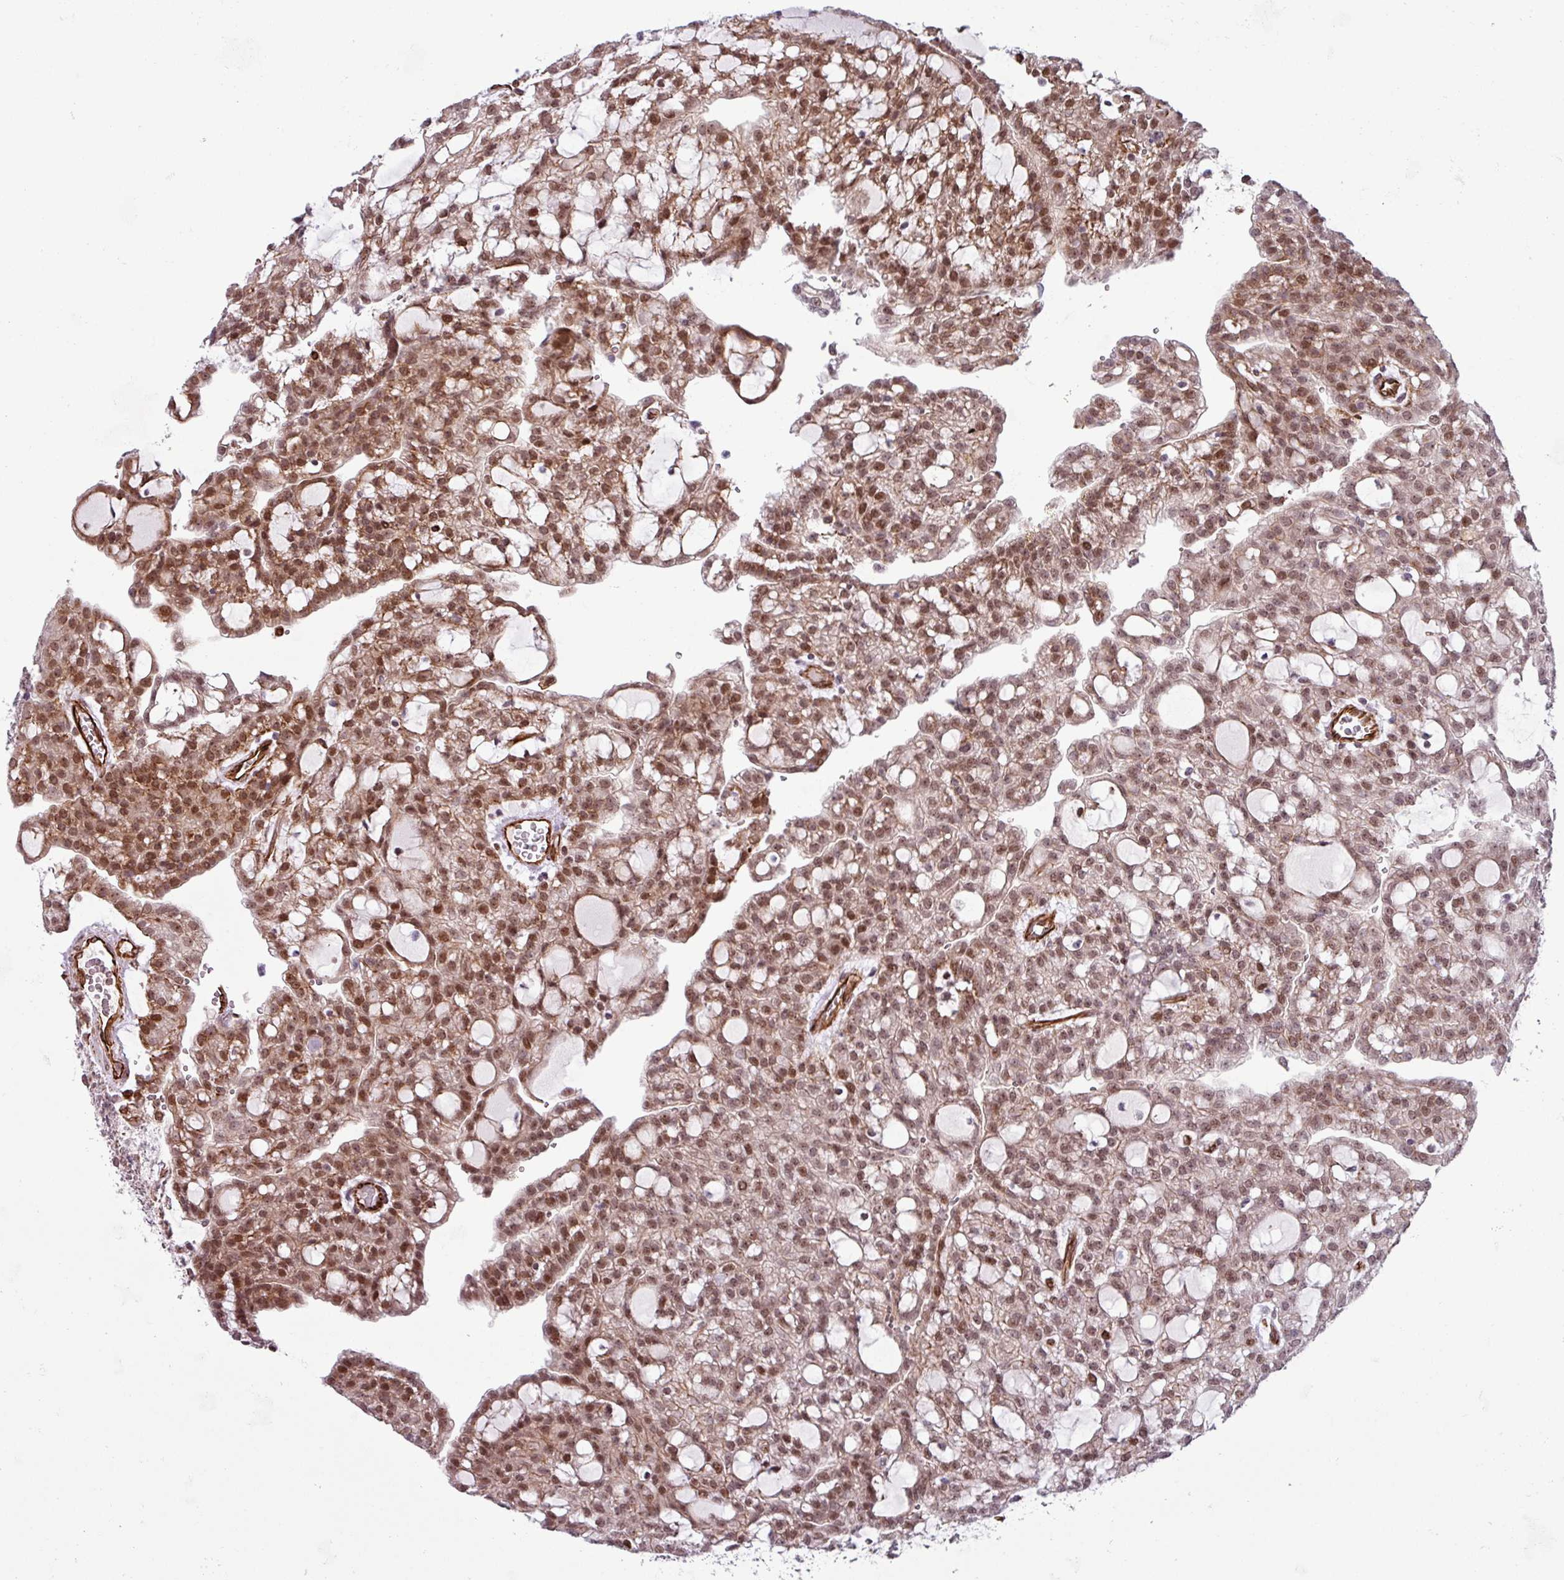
{"staining": {"intensity": "moderate", "quantity": "25%-75%", "location": "nuclear"}, "tissue": "renal cancer", "cell_type": "Tumor cells", "image_type": "cancer", "snomed": [{"axis": "morphology", "description": "Adenocarcinoma, NOS"}, {"axis": "topography", "description": "Kidney"}], "caption": "Protein expression analysis of renal cancer shows moderate nuclear staining in about 25%-75% of tumor cells.", "gene": "CHD3", "patient": {"sex": "male", "age": 63}}